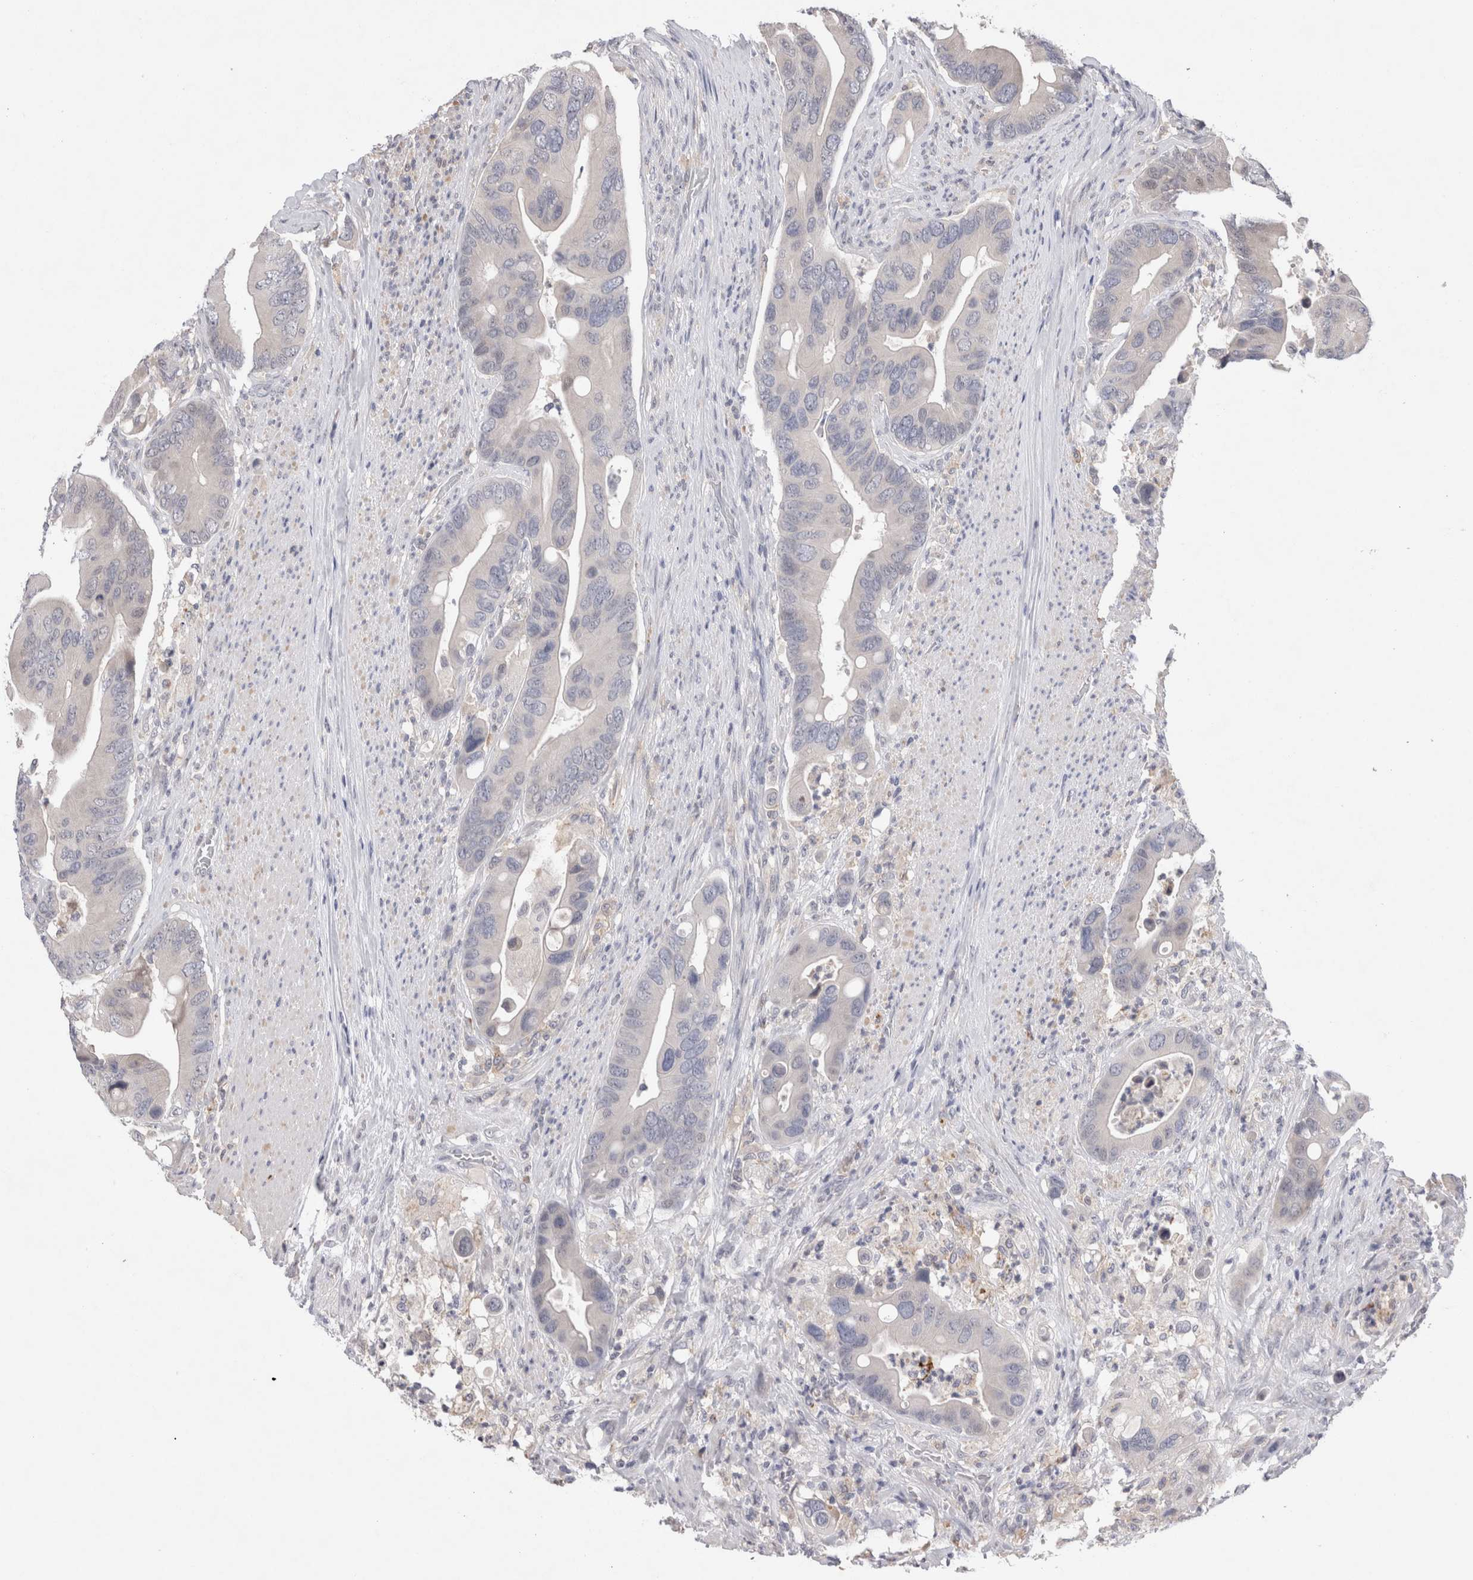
{"staining": {"intensity": "negative", "quantity": "none", "location": "none"}, "tissue": "colorectal cancer", "cell_type": "Tumor cells", "image_type": "cancer", "snomed": [{"axis": "morphology", "description": "Adenocarcinoma, NOS"}, {"axis": "topography", "description": "Rectum"}], "caption": "There is no significant positivity in tumor cells of adenocarcinoma (colorectal).", "gene": "VSIG4", "patient": {"sex": "female", "age": 57}}